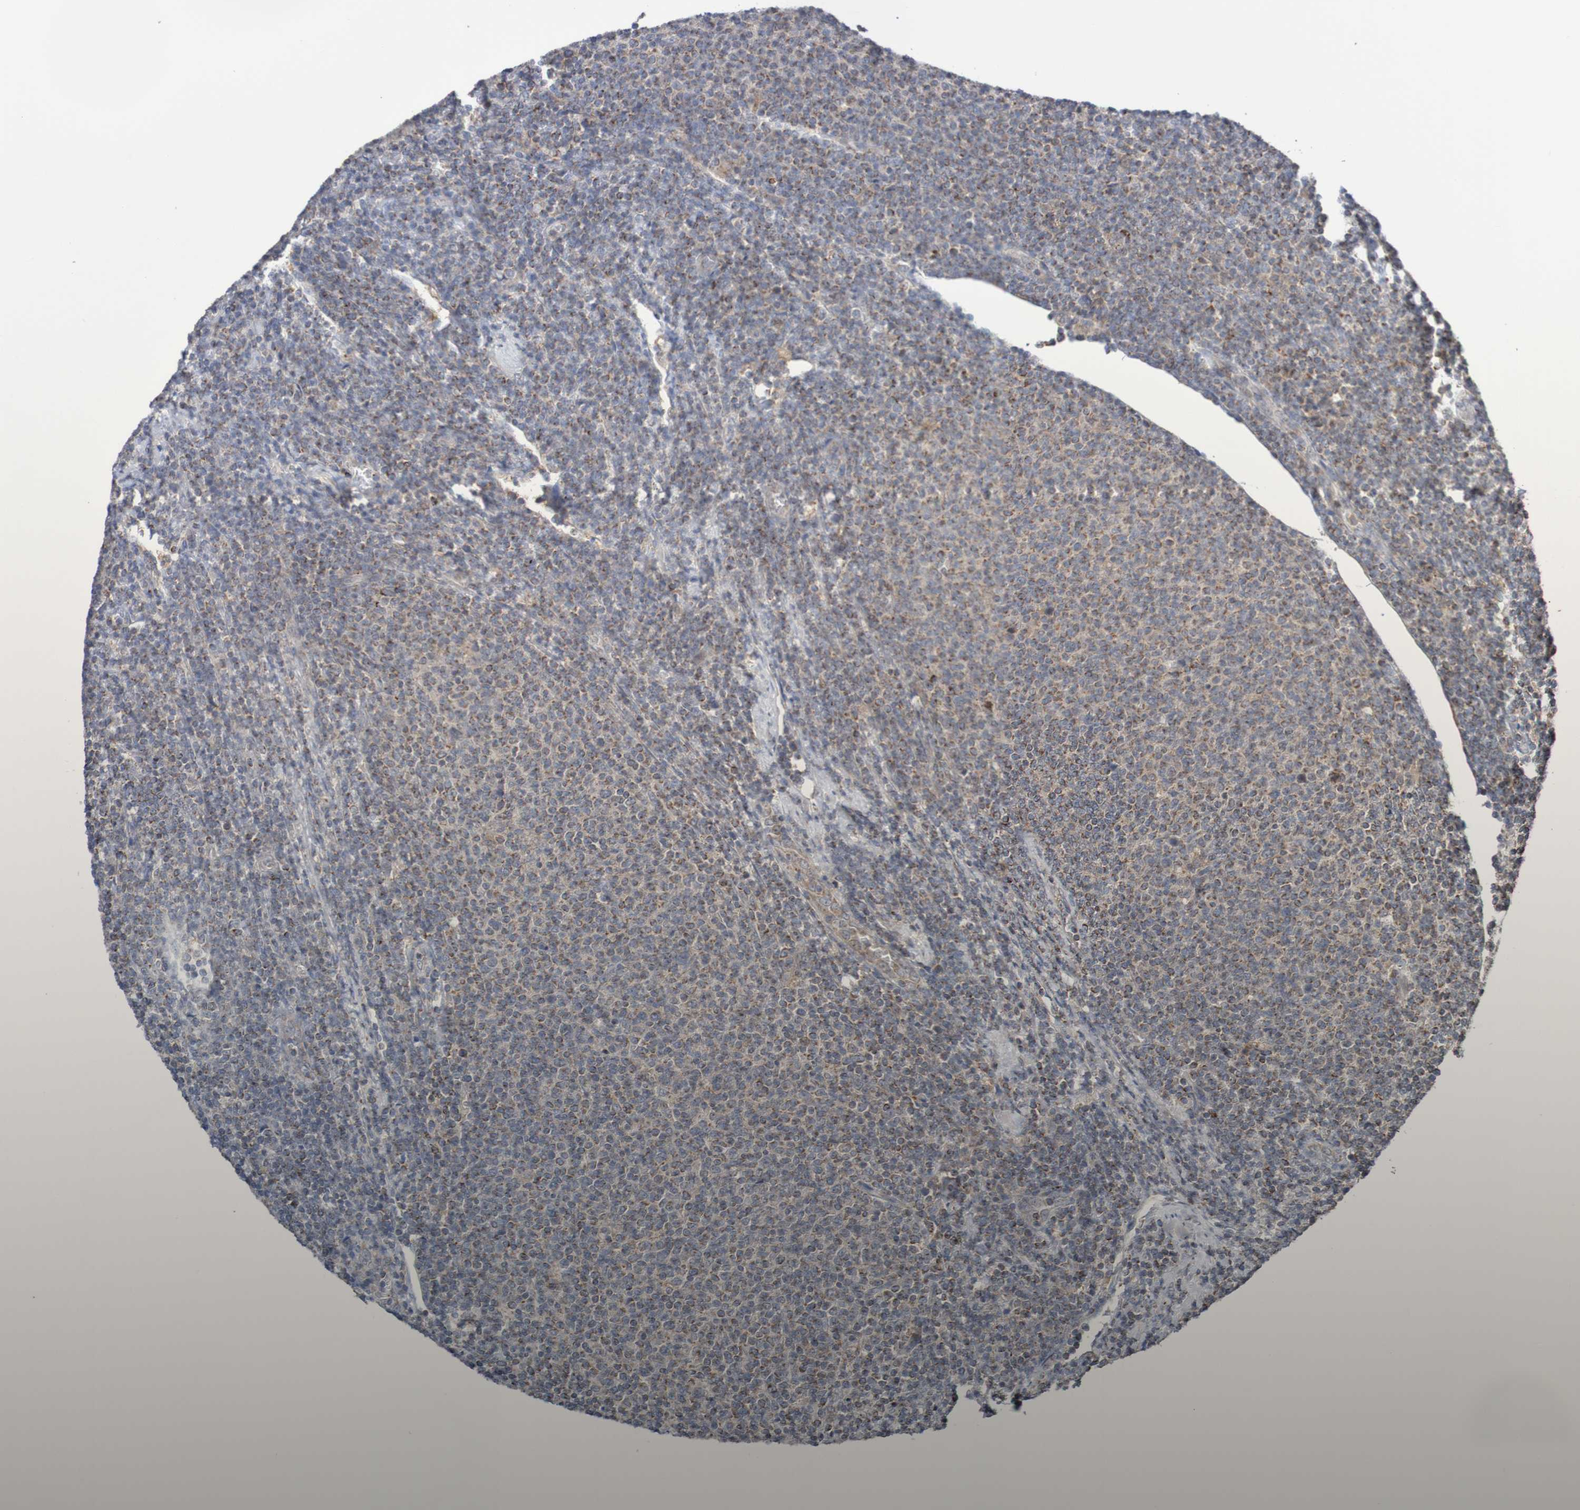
{"staining": {"intensity": "moderate", "quantity": "25%-75%", "location": "cytoplasmic/membranous"}, "tissue": "lymphoma", "cell_type": "Tumor cells", "image_type": "cancer", "snomed": [{"axis": "morphology", "description": "Malignant lymphoma, non-Hodgkin's type, Low grade"}, {"axis": "topography", "description": "Lymph node"}], "caption": "There is medium levels of moderate cytoplasmic/membranous expression in tumor cells of malignant lymphoma, non-Hodgkin's type (low-grade), as demonstrated by immunohistochemical staining (brown color).", "gene": "C3orf18", "patient": {"sex": "male", "age": 66}}